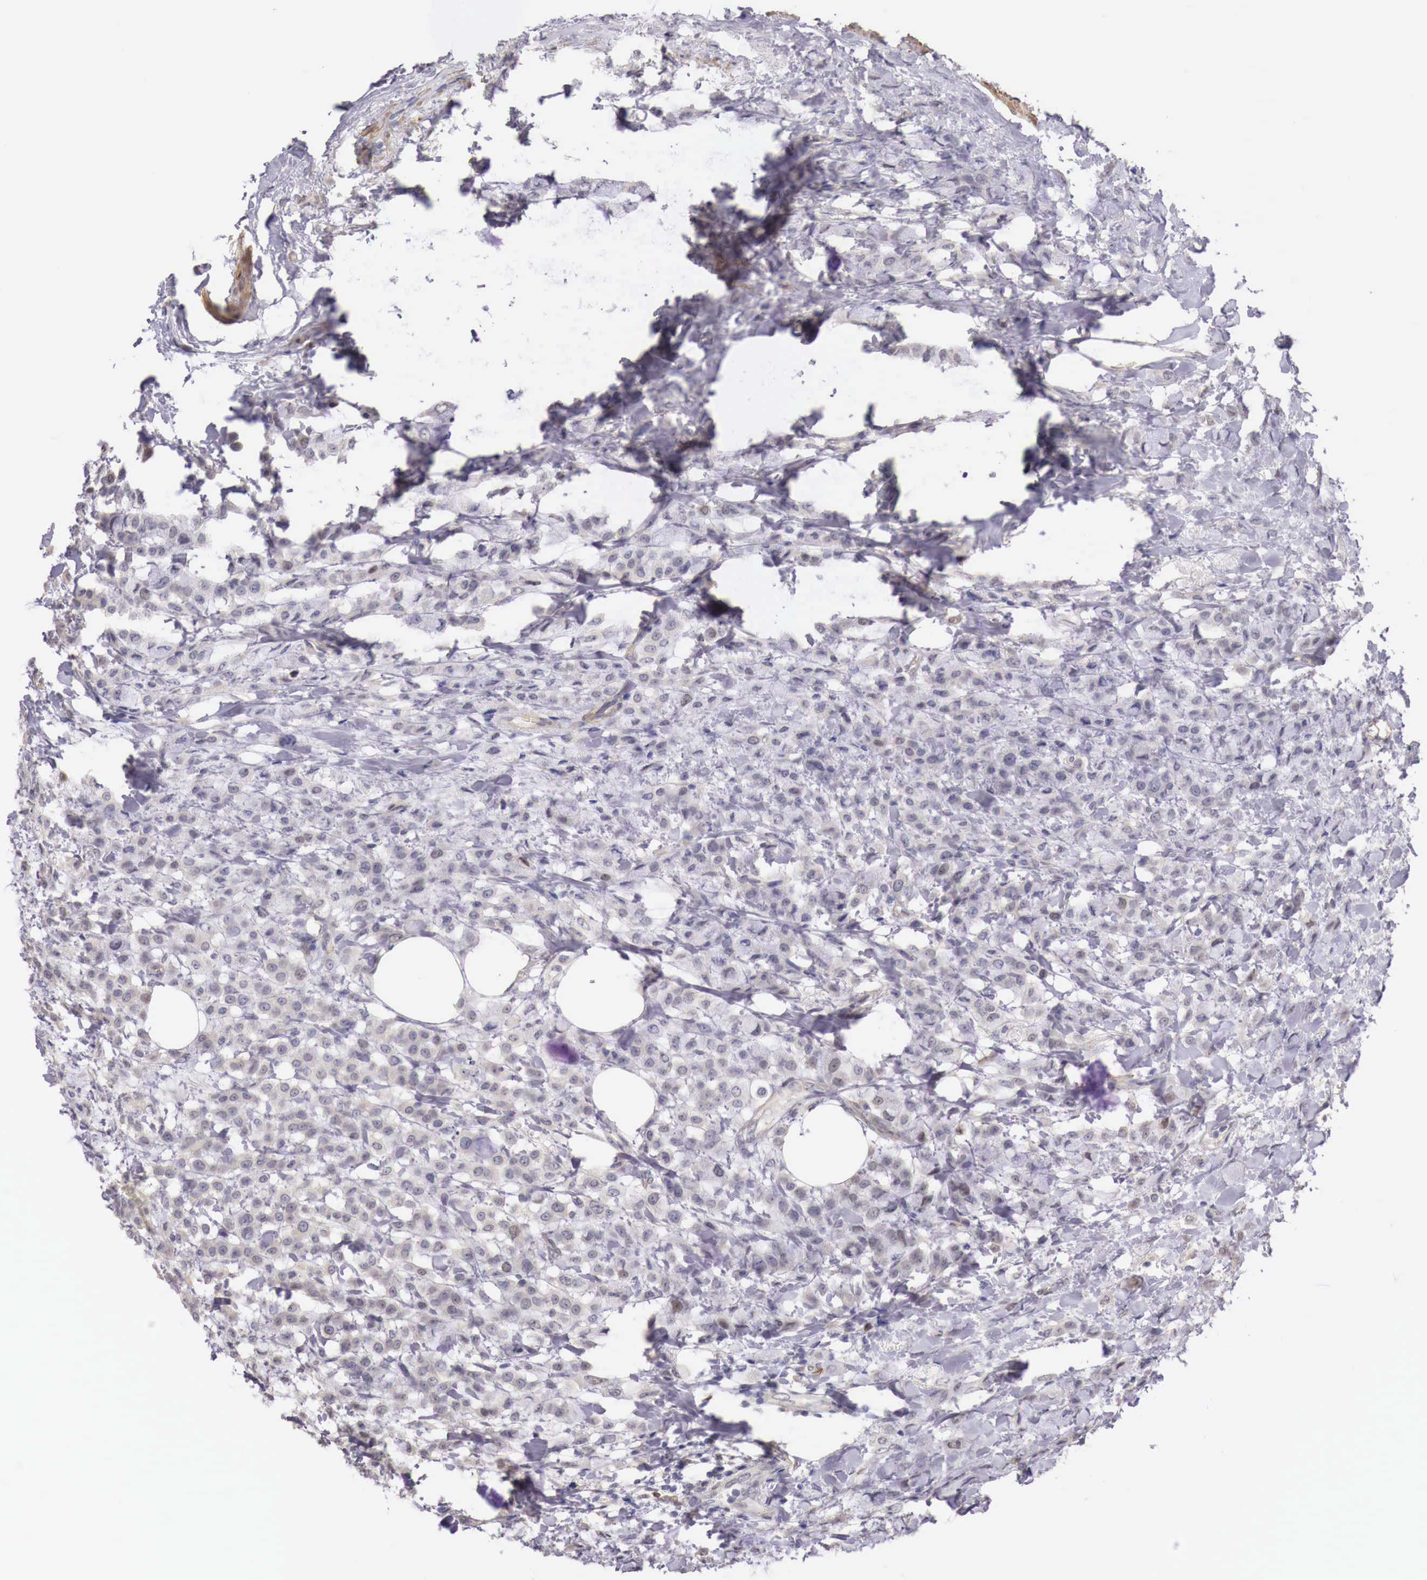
{"staining": {"intensity": "negative", "quantity": "none", "location": "none"}, "tissue": "breast cancer", "cell_type": "Tumor cells", "image_type": "cancer", "snomed": [{"axis": "morphology", "description": "Lobular carcinoma"}, {"axis": "topography", "description": "Breast"}], "caption": "Immunohistochemical staining of breast lobular carcinoma demonstrates no significant staining in tumor cells.", "gene": "ENOX2", "patient": {"sex": "female", "age": 85}}